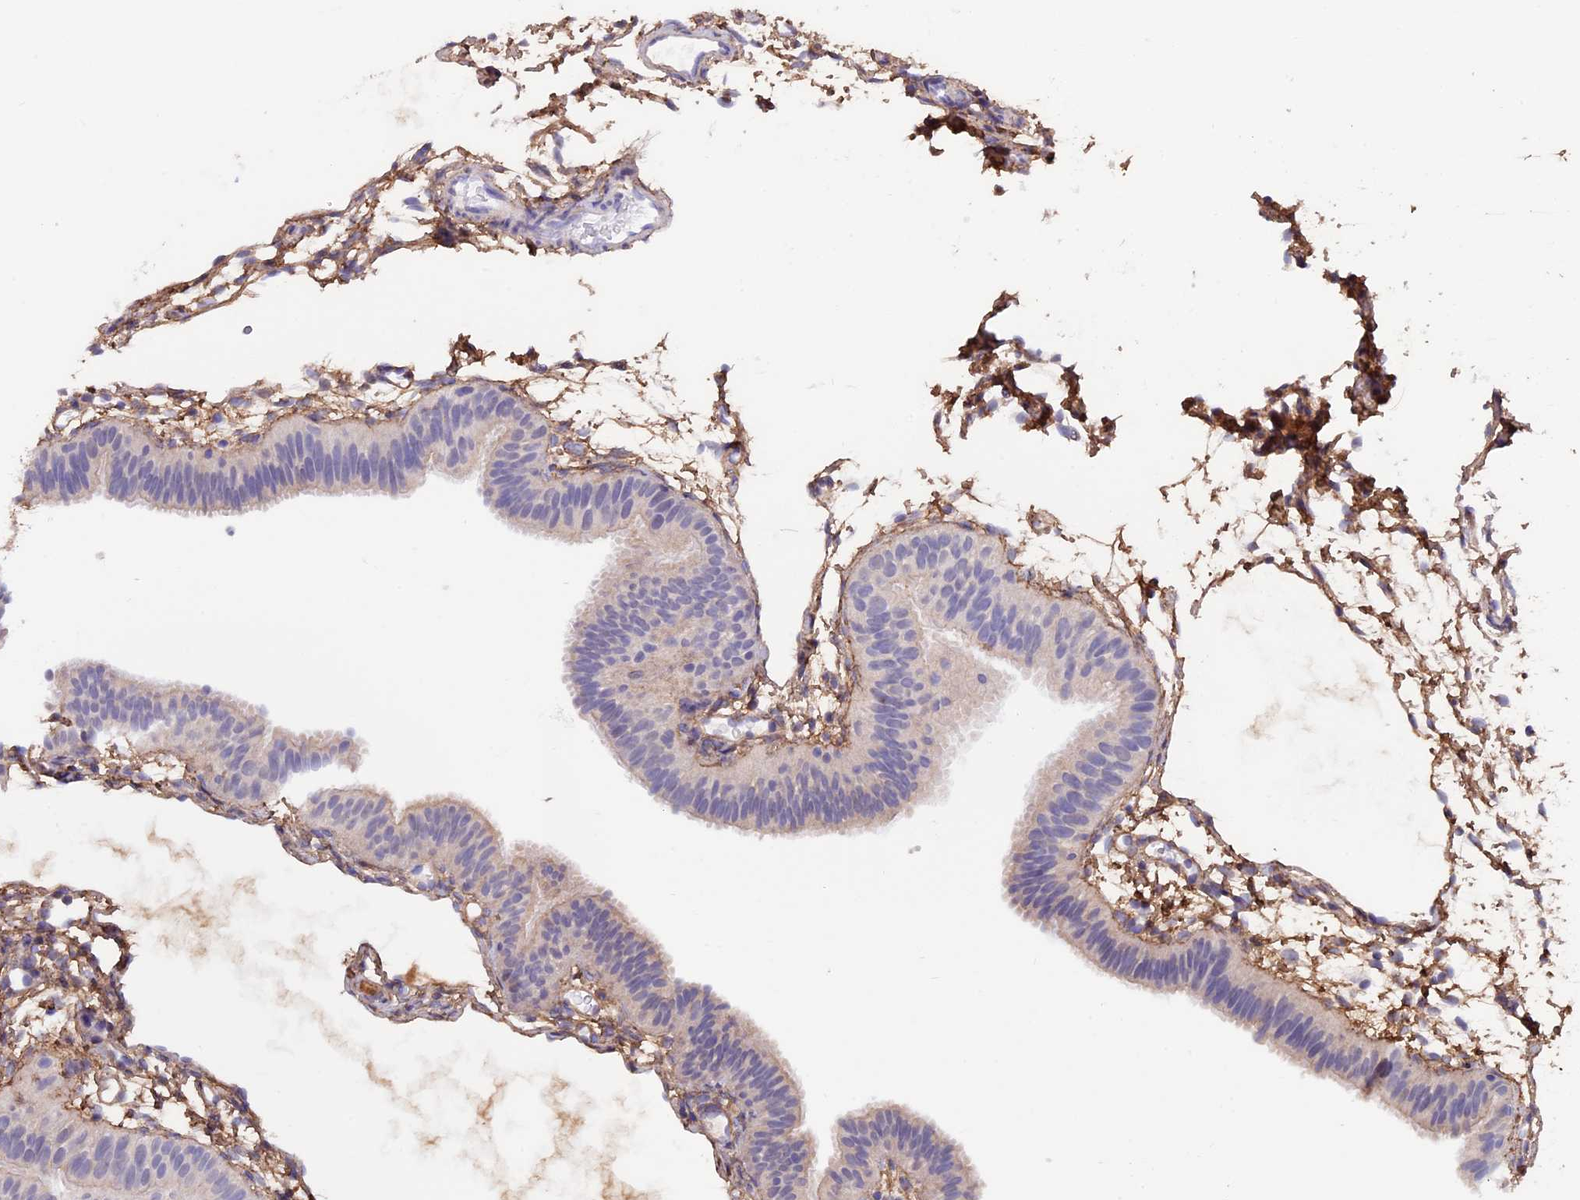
{"staining": {"intensity": "negative", "quantity": "none", "location": "none"}, "tissue": "fallopian tube", "cell_type": "Glandular cells", "image_type": "normal", "snomed": [{"axis": "morphology", "description": "Normal tissue, NOS"}, {"axis": "topography", "description": "Fallopian tube"}], "caption": "This photomicrograph is of benign fallopian tube stained with IHC to label a protein in brown with the nuclei are counter-stained blue. There is no staining in glandular cells. (Brightfield microscopy of DAB (3,3'-diaminobenzidine) immunohistochemistry at high magnification).", "gene": "COL4A3", "patient": {"sex": "female", "age": 35}}